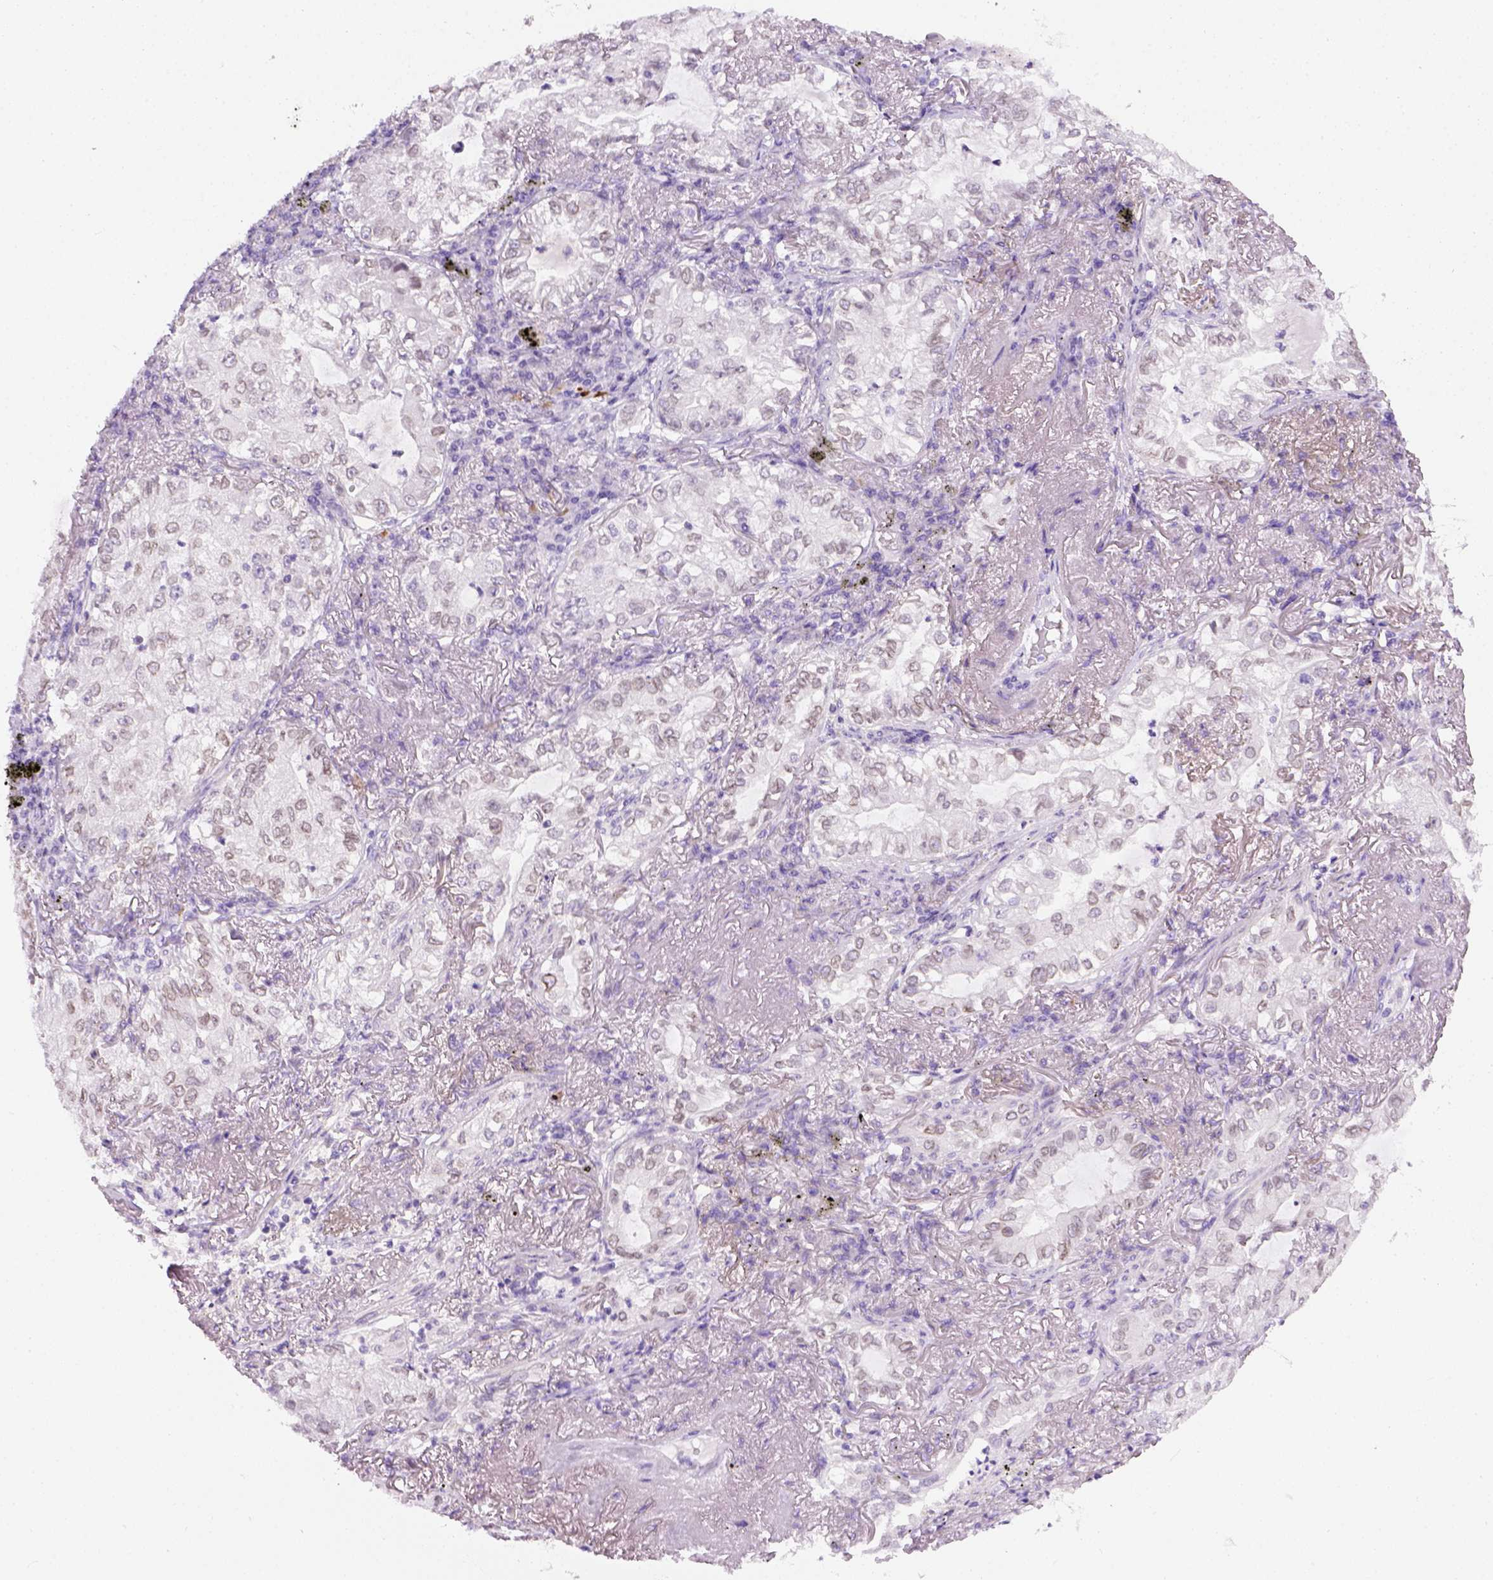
{"staining": {"intensity": "negative", "quantity": "none", "location": "none"}, "tissue": "lung cancer", "cell_type": "Tumor cells", "image_type": "cancer", "snomed": [{"axis": "morphology", "description": "Adenocarcinoma, NOS"}, {"axis": "topography", "description": "Lung"}], "caption": "Protein analysis of lung cancer demonstrates no significant expression in tumor cells. (Brightfield microscopy of DAB (3,3'-diaminobenzidine) immunohistochemistry at high magnification).", "gene": "FAM184B", "patient": {"sex": "female", "age": 73}}